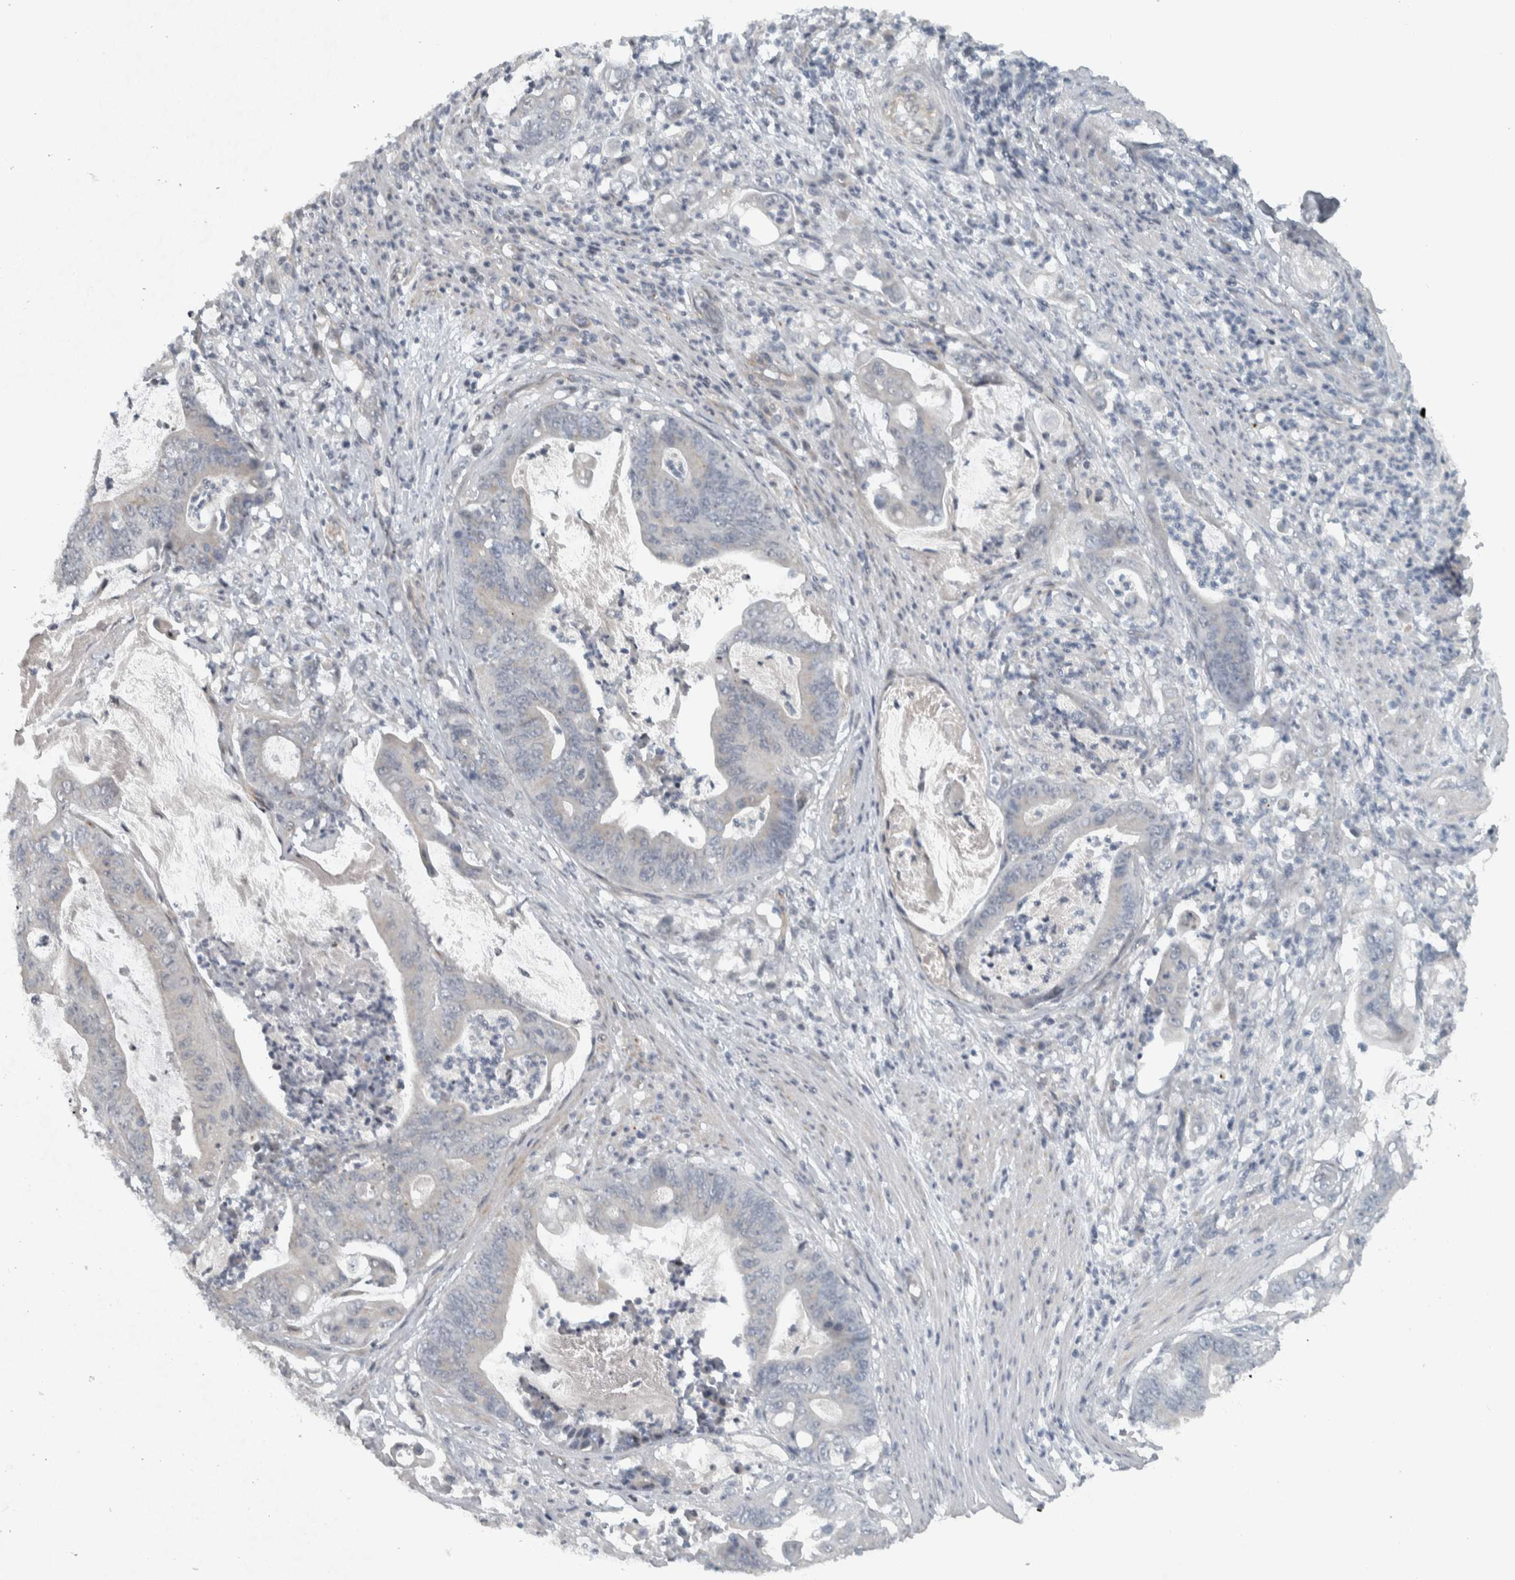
{"staining": {"intensity": "negative", "quantity": "none", "location": "none"}, "tissue": "stomach cancer", "cell_type": "Tumor cells", "image_type": "cancer", "snomed": [{"axis": "morphology", "description": "Adenocarcinoma, NOS"}, {"axis": "topography", "description": "Stomach"}], "caption": "The micrograph exhibits no staining of tumor cells in stomach cancer. The staining is performed using DAB (3,3'-diaminobenzidine) brown chromogen with nuclei counter-stained in using hematoxylin.", "gene": "NAPG", "patient": {"sex": "female", "age": 73}}